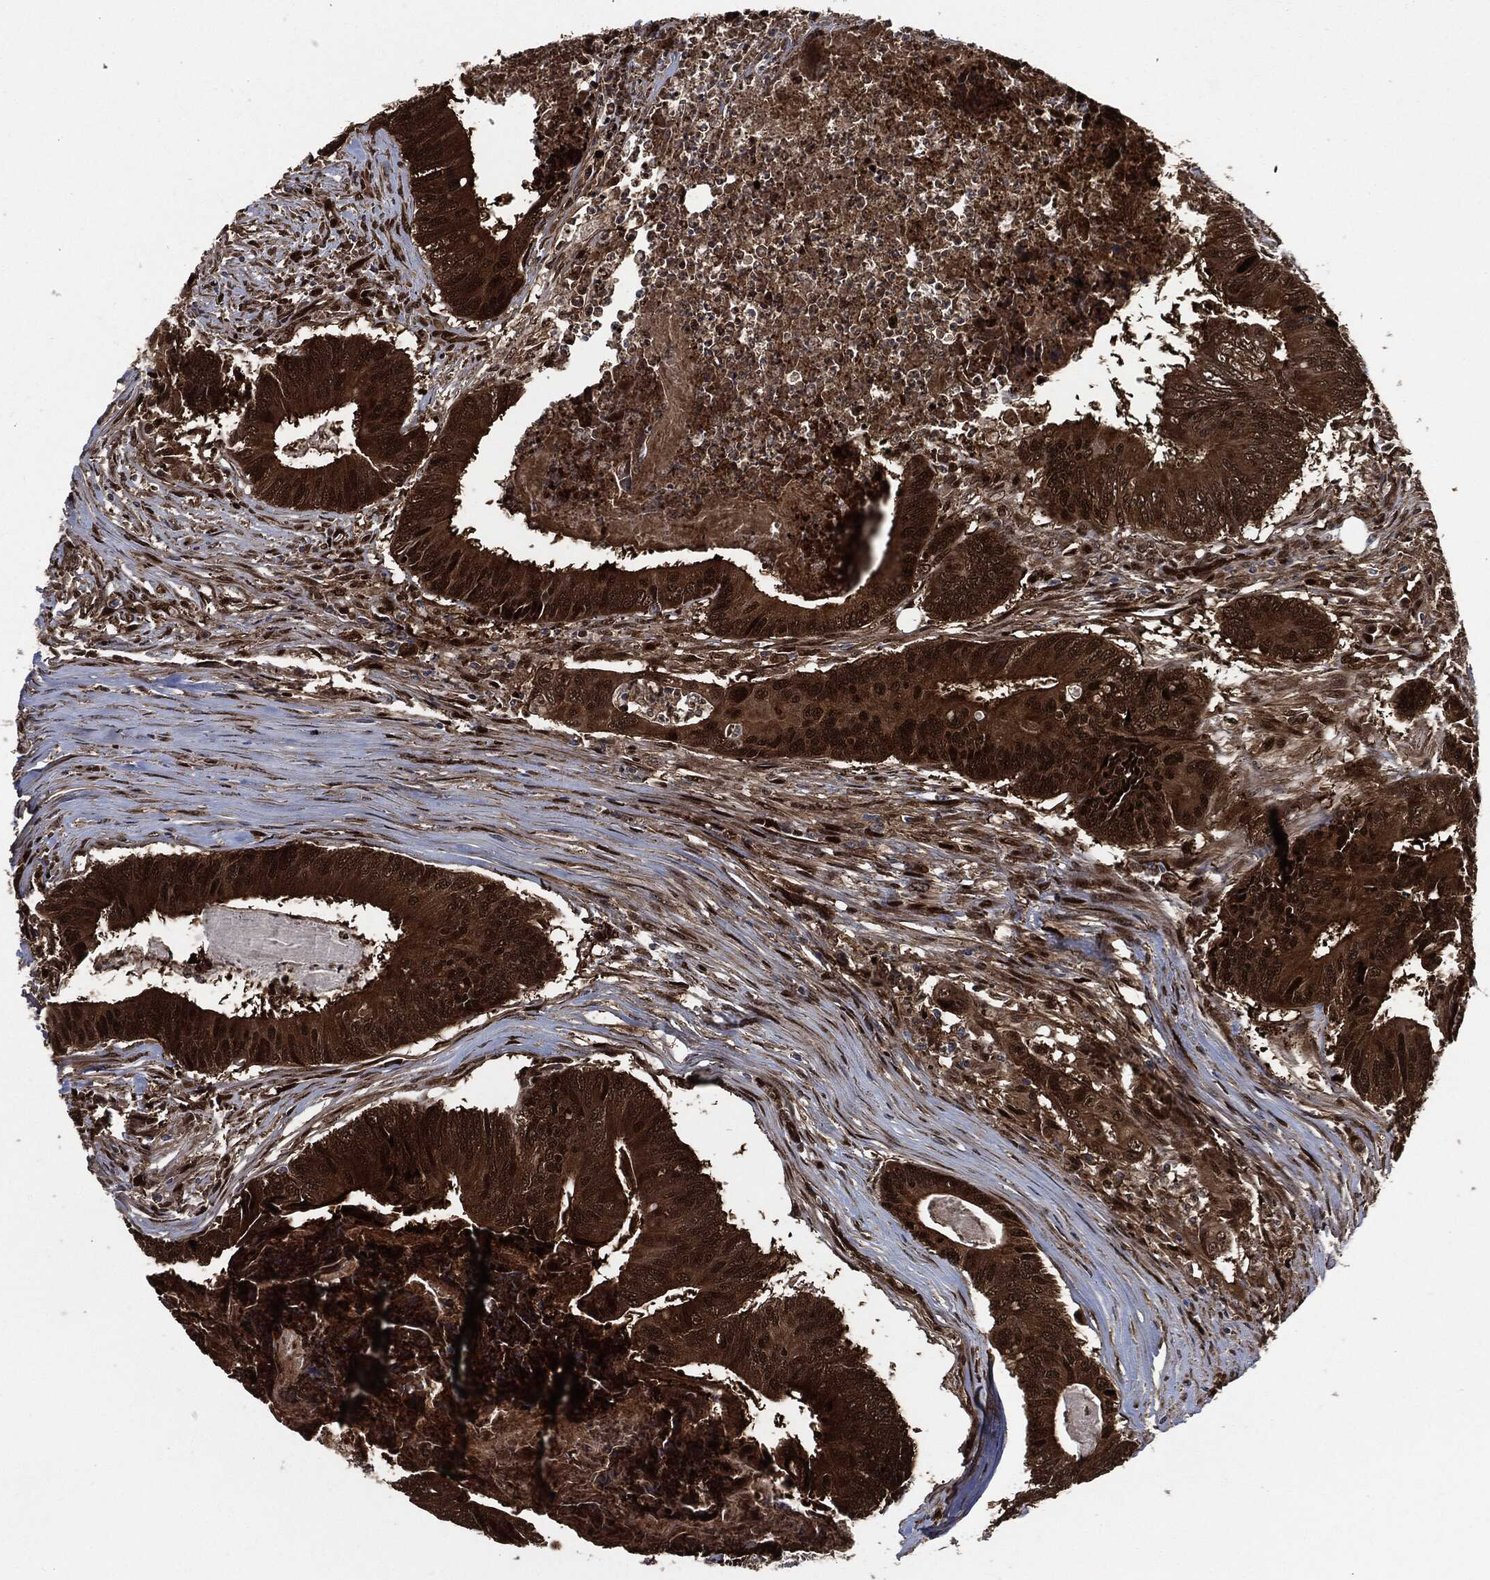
{"staining": {"intensity": "strong", "quantity": ">75%", "location": "cytoplasmic/membranous,nuclear"}, "tissue": "colorectal cancer", "cell_type": "Tumor cells", "image_type": "cancer", "snomed": [{"axis": "morphology", "description": "Adenocarcinoma, NOS"}, {"axis": "topography", "description": "Colon"}], "caption": "This is an image of immunohistochemistry staining of colorectal cancer (adenocarcinoma), which shows strong positivity in the cytoplasmic/membranous and nuclear of tumor cells.", "gene": "DCTN1", "patient": {"sex": "male", "age": 84}}